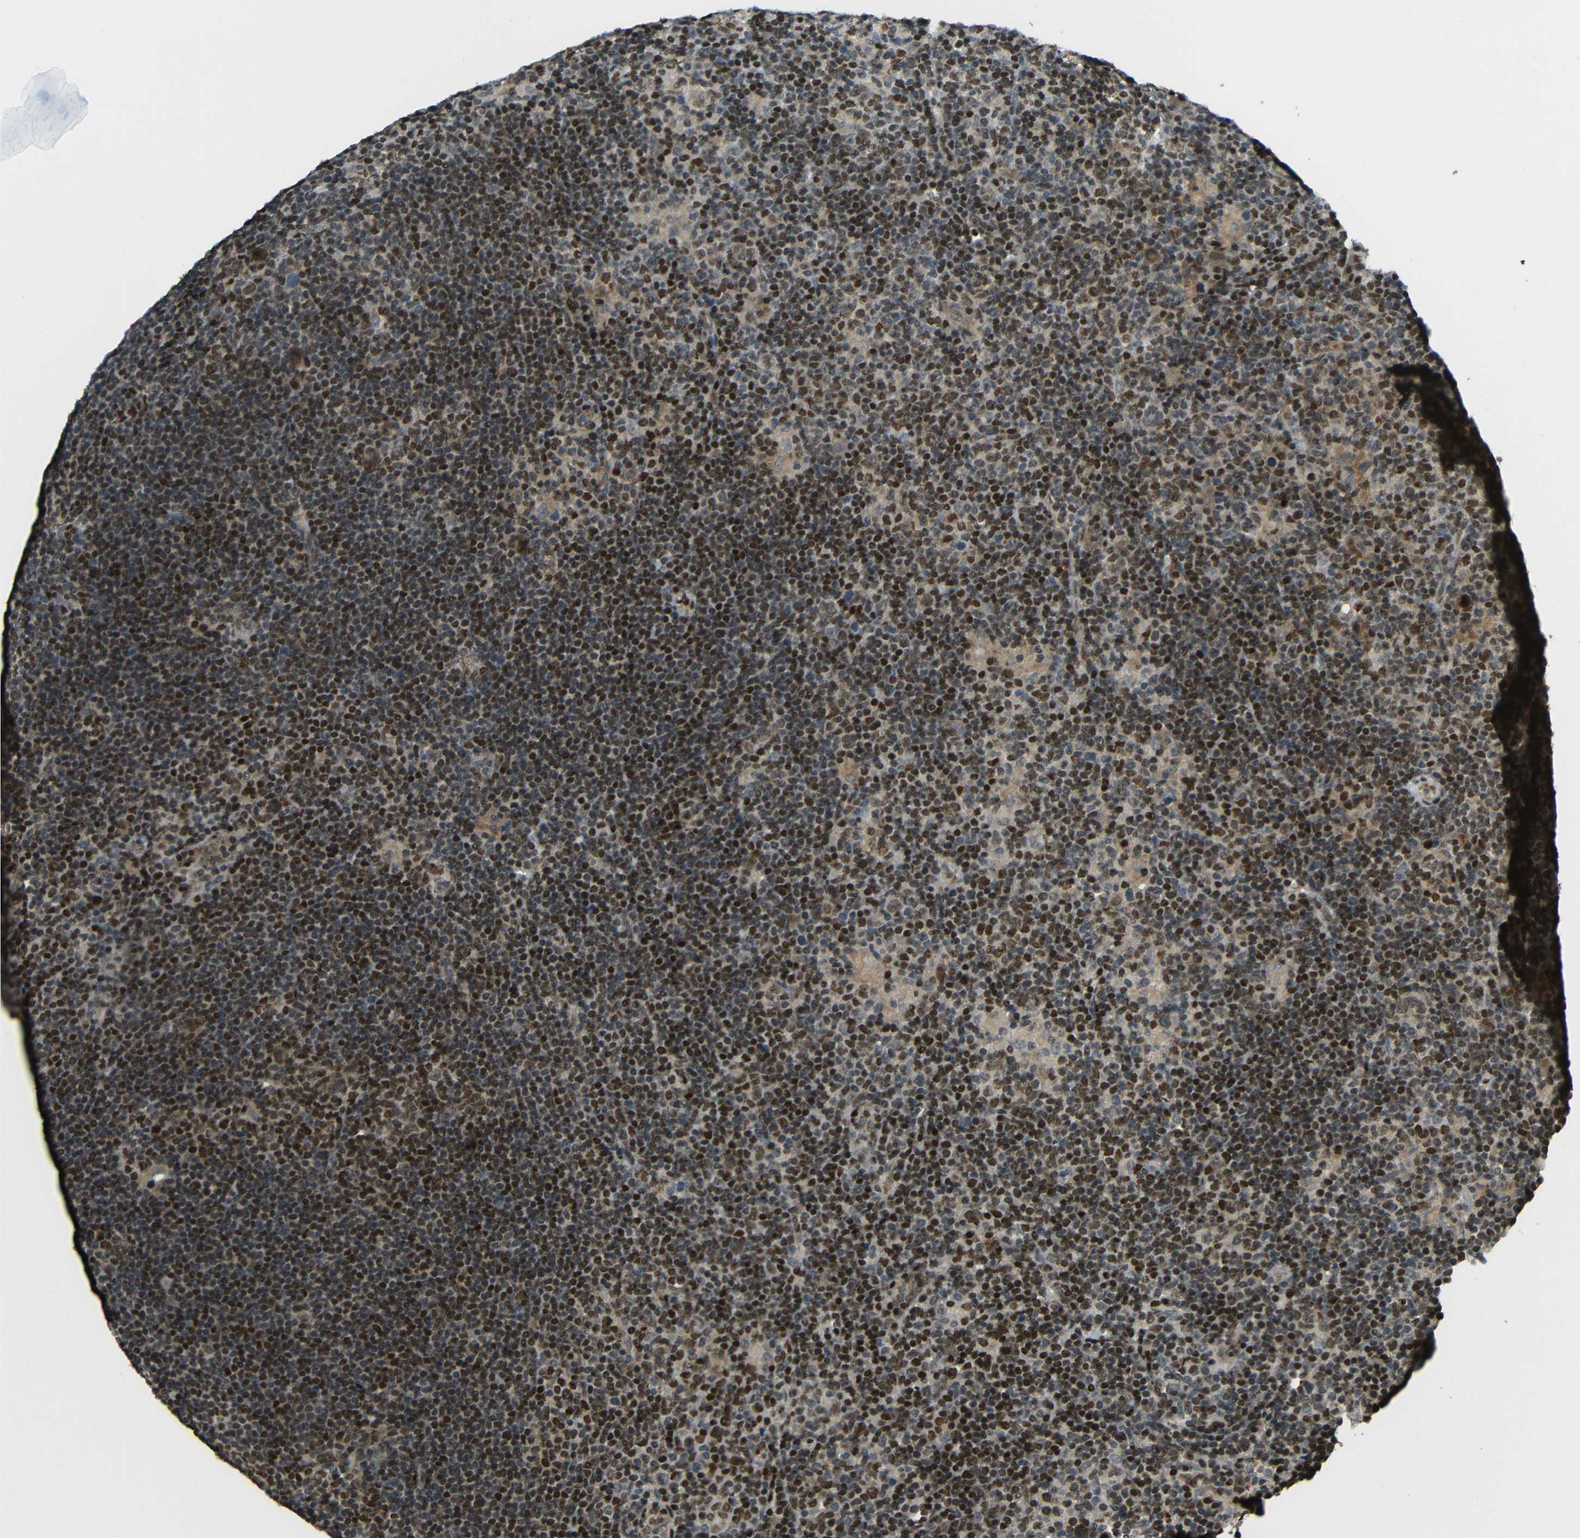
{"staining": {"intensity": "weak", "quantity": "25%-75%", "location": "nuclear"}, "tissue": "lymphoma", "cell_type": "Tumor cells", "image_type": "cancer", "snomed": [{"axis": "morphology", "description": "Hodgkin's disease, NOS"}, {"axis": "topography", "description": "Lymph node"}], "caption": "Protein staining displays weak nuclear staining in approximately 25%-75% of tumor cells in Hodgkin's disease.", "gene": "PSIP1", "patient": {"sex": "female", "age": 57}}